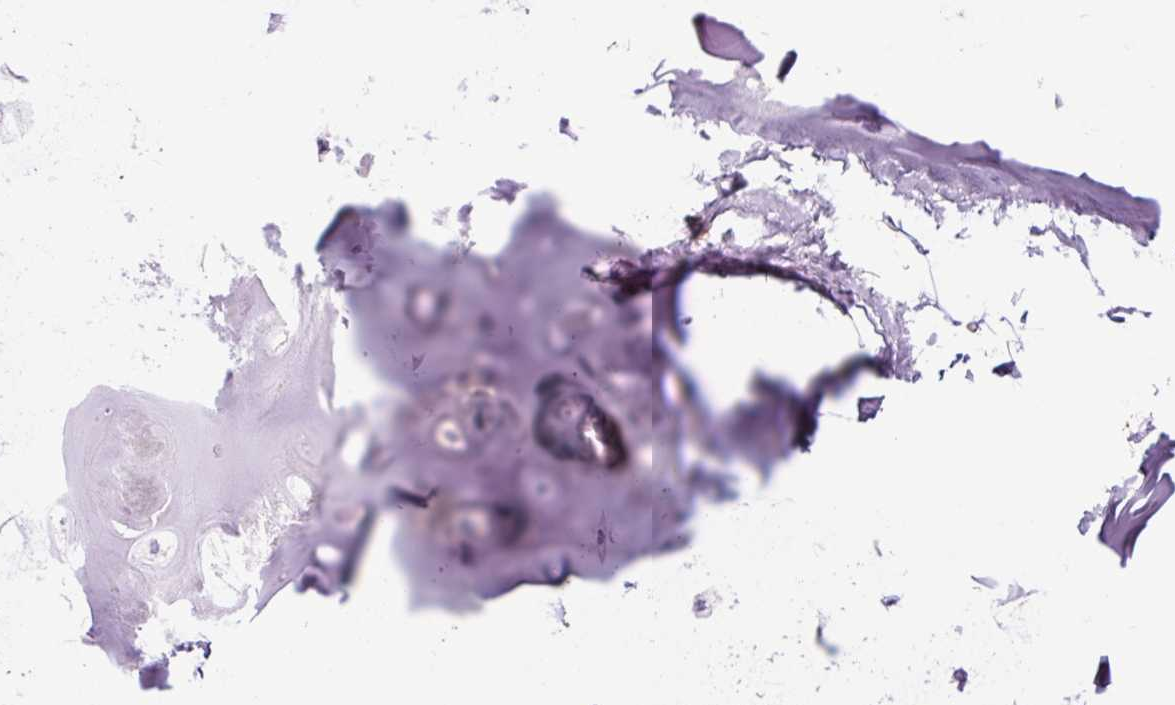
{"staining": {"intensity": "negative", "quantity": "none", "location": "none"}, "tissue": "adipose tissue", "cell_type": "Adipocytes", "image_type": "normal", "snomed": [{"axis": "morphology", "description": "Normal tissue, NOS"}, {"axis": "morphology", "description": "Degeneration, NOS"}, {"axis": "topography", "description": "Cartilage tissue"}, {"axis": "topography", "description": "Lung"}], "caption": "Photomicrograph shows no significant protein expression in adipocytes of normal adipose tissue.", "gene": "SPI1", "patient": {"sex": "female", "age": 61}}